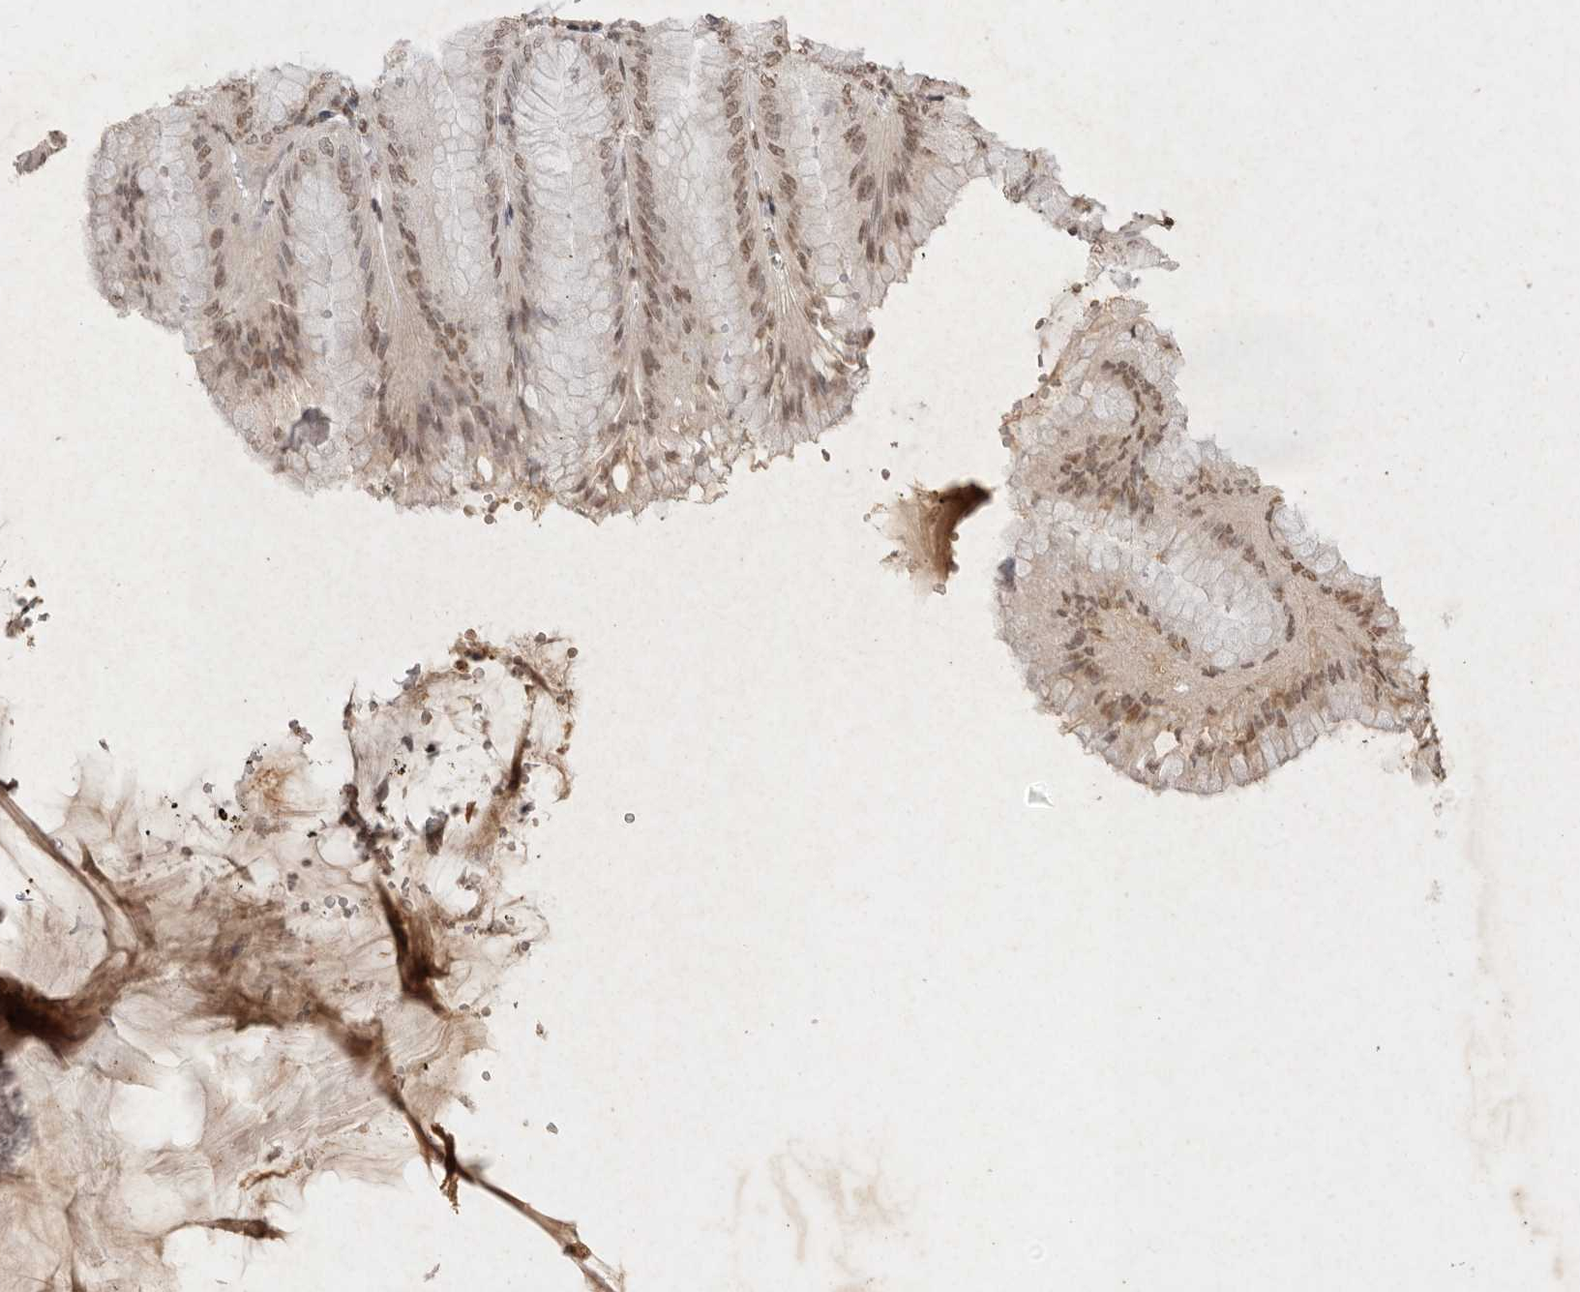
{"staining": {"intensity": "moderate", "quantity": ">75%", "location": "nuclear"}, "tissue": "stomach", "cell_type": "Glandular cells", "image_type": "normal", "snomed": [{"axis": "morphology", "description": "Normal tissue, NOS"}, {"axis": "topography", "description": "Stomach, lower"}], "caption": "Stomach stained for a protein shows moderate nuclear positivity in glandular cells. (Stains: DAB in brown, nuclei in blue, Microscopy: brightfield microscopy at high magnification).", "gene": "NKX3", "patient": {"sex": "male", "age": 71}}